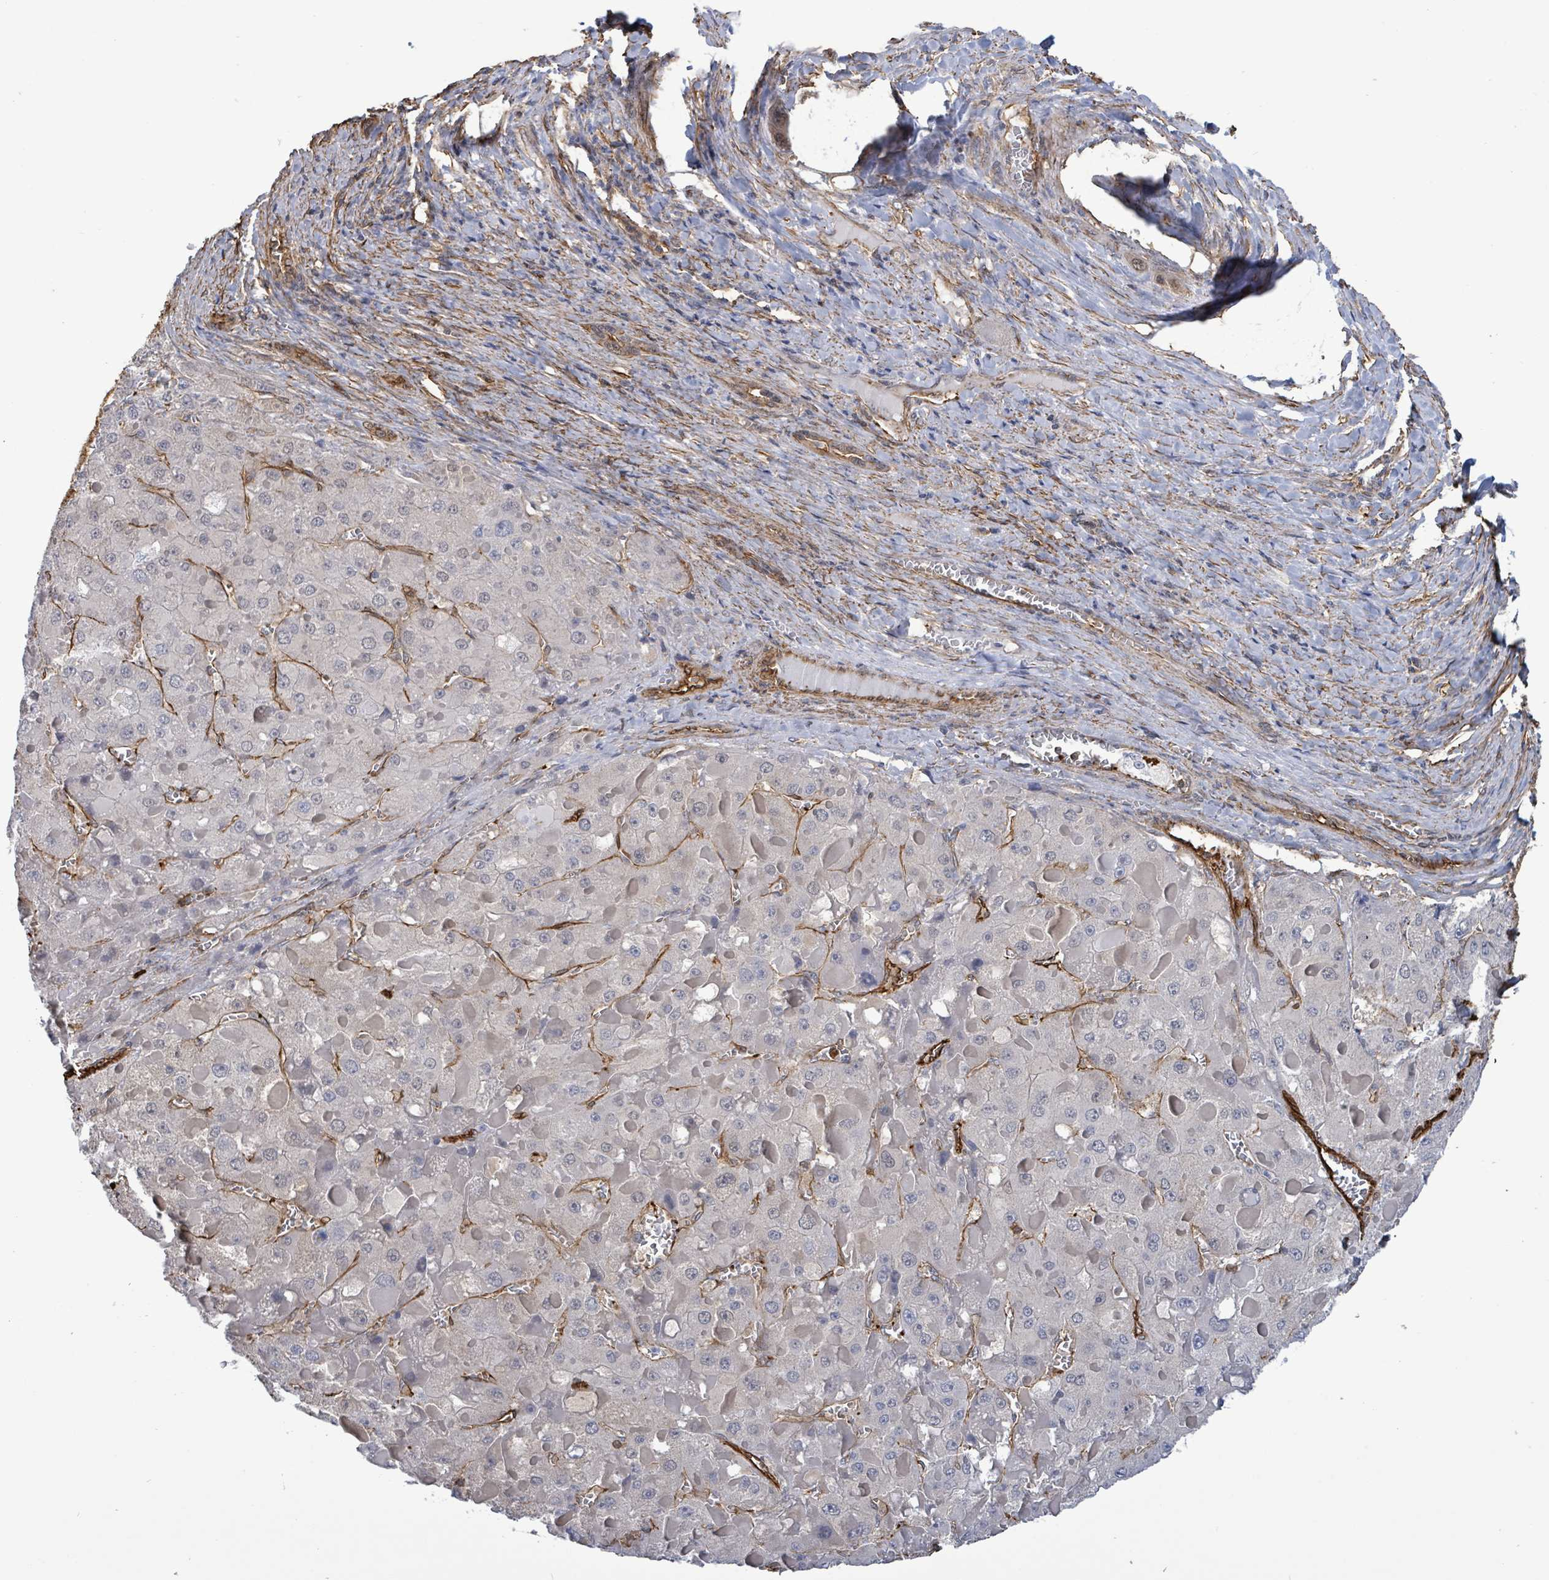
{"staining": {"intensity": "negative", "quantity": "none", "location": "none"}, "tissue": "liver cancer", "cell_type": "Tumor cells", "image_type": "cancer", "snomed": [{"axis": "morphology", "description": "Carcinoma, Hepatocellular, NOS"}, {"axis": "topography", "description": "Liver"}], "caption": "This is an immunohistochemistry image of liver cancer. There is no staining in tumor cells.", "gene": "PRKRIP1", "patient": {"sex": "female", "age": 73}}